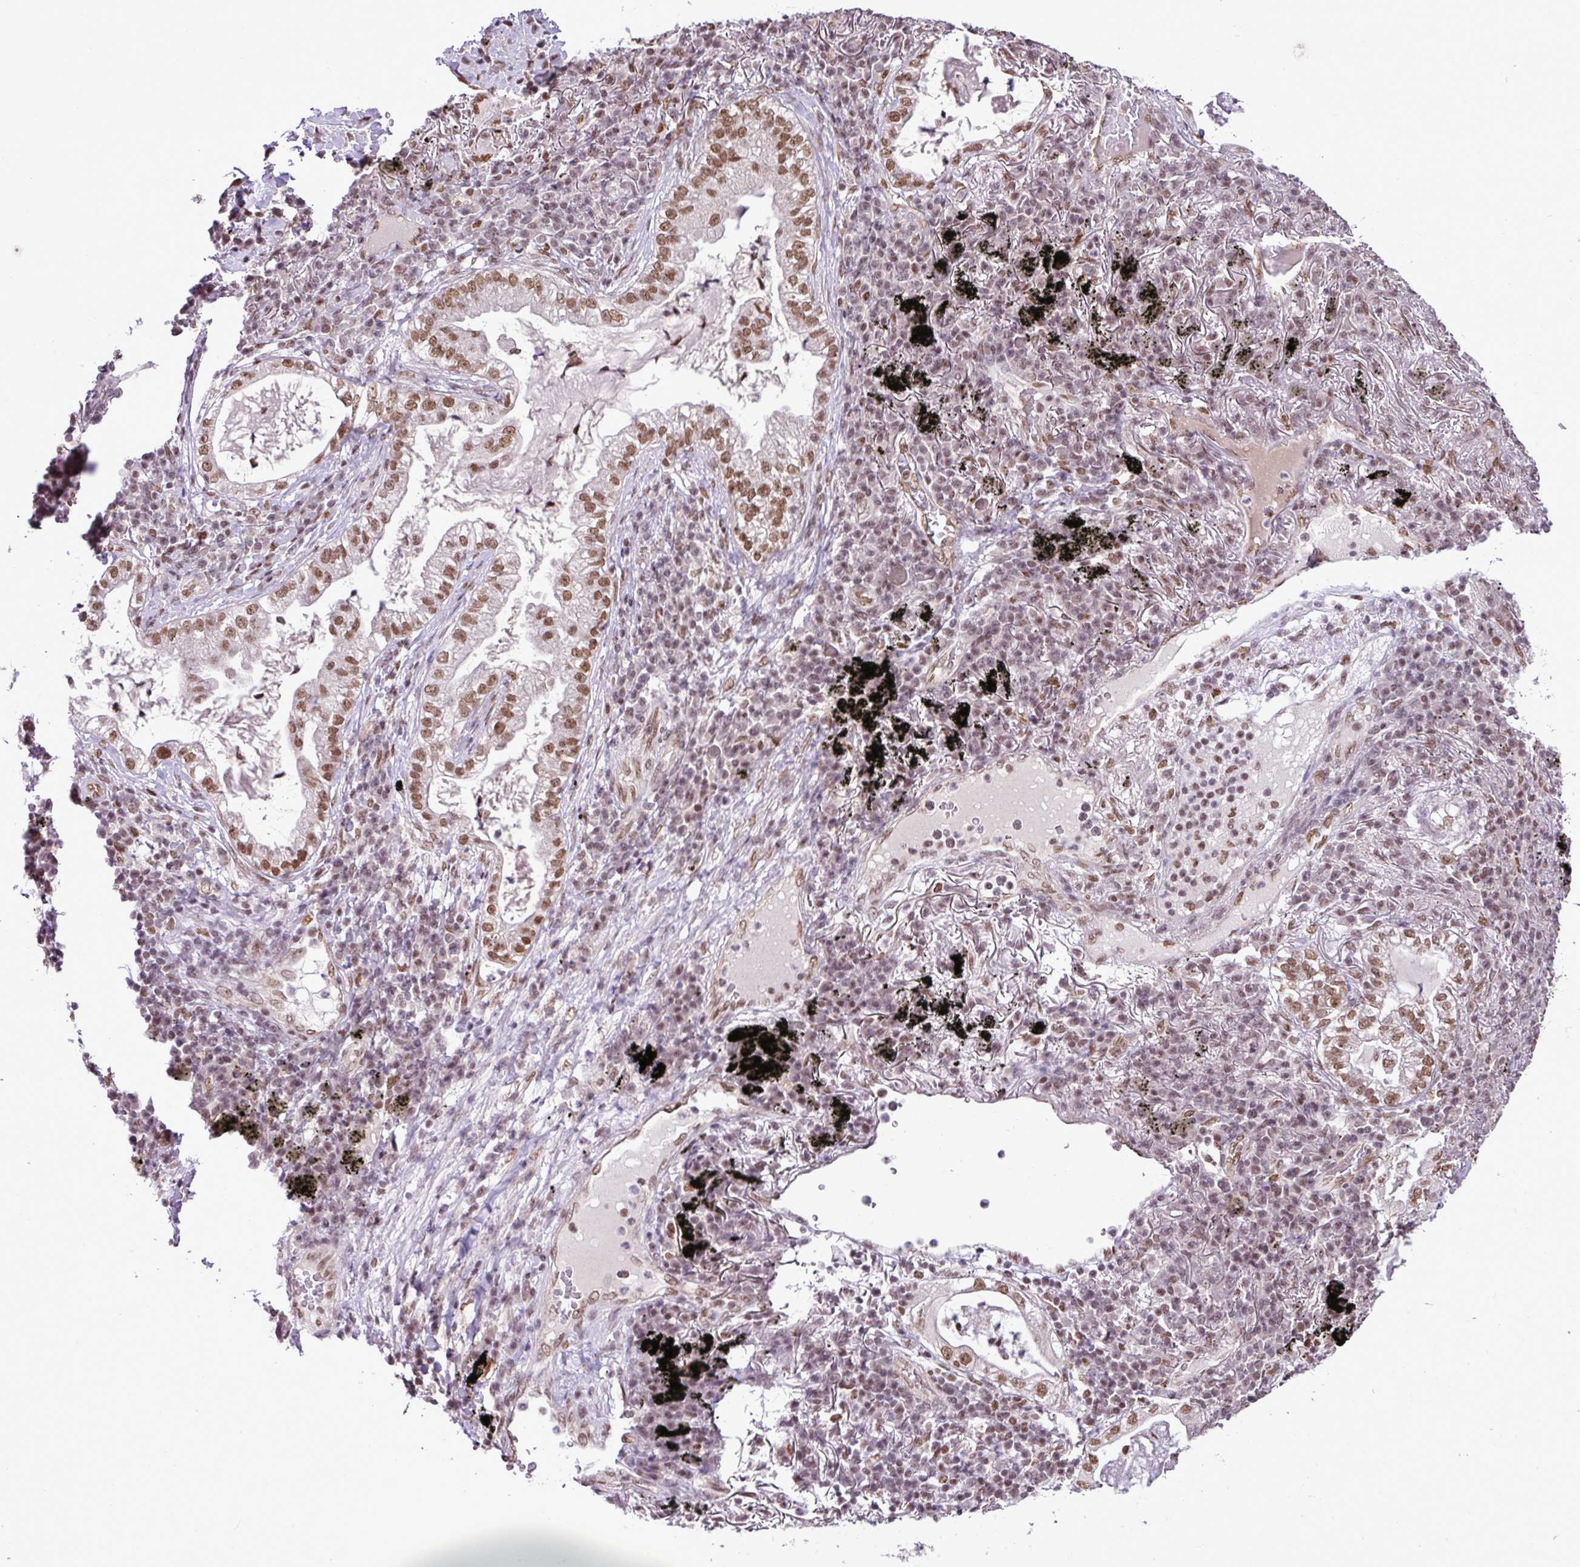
{"staining": {"intensity": "moderate", "quantity": ">75%", "location": "nuclear"}, "tissue": "lung cancer", "cell_type": "Tumor cells", "image_type": "cancer", "snomed": [{"axis": "morphology", "description": "Adenocarcinoma, NOS"}, {"axis": "topography", "description": "Lung"}], "caption": "A high-resolution image shows IHC staining of adenocarcinoma (lung), which demonstrates moderate nuclear positivity in about >75% of tumor cells.", "gene": "PGAP4", "patient": {"sex": "female", "age": 73}}